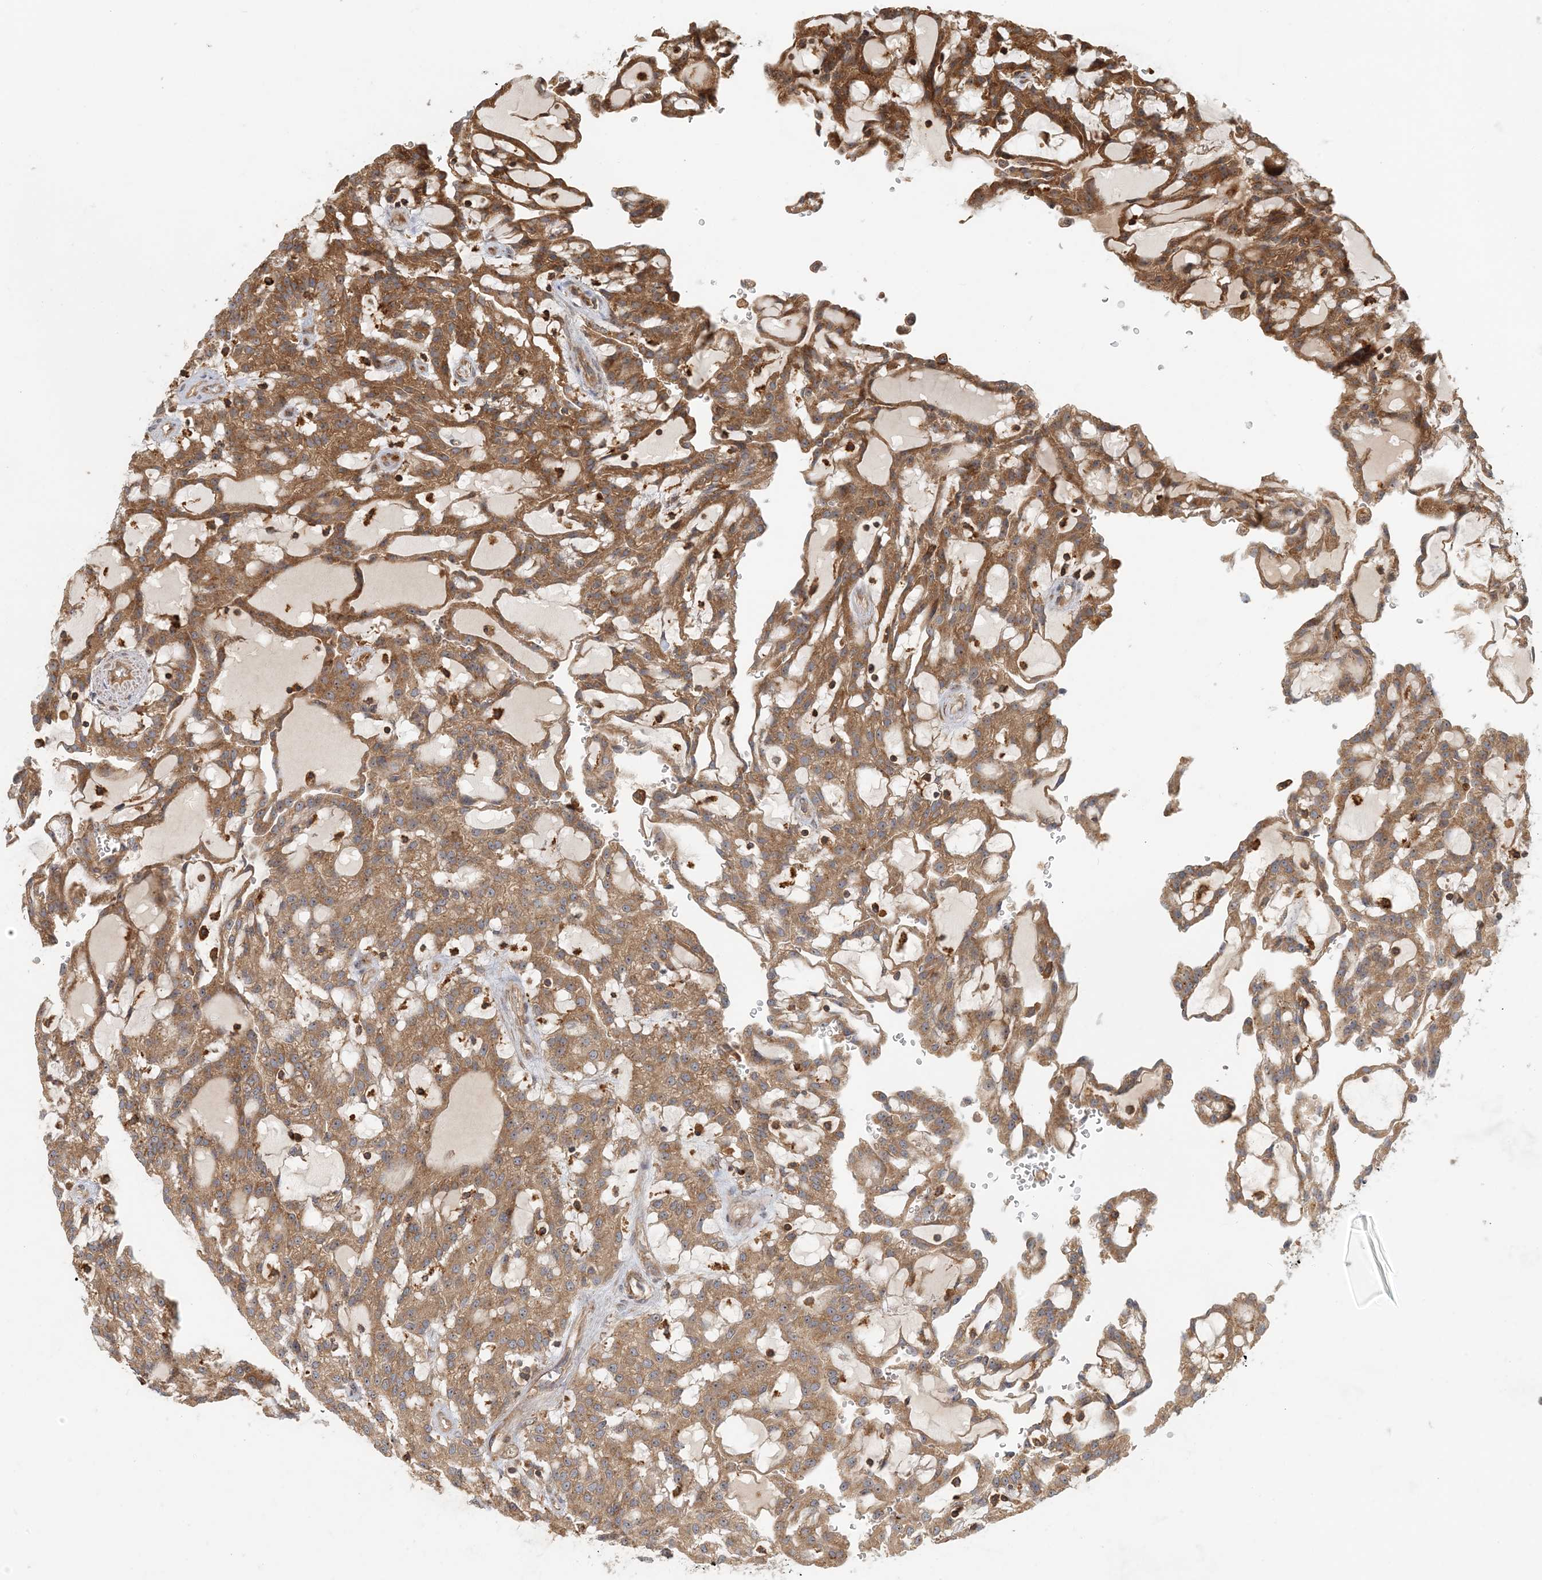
{"staining": {"intensity": "moderate", "quantity": ">75%", "location": "cytoplasmic/membranous"}, "tissue": "renal cancer", "cell_type": "Tumor cells", "image_type": "cancer", "snomed": [{"axis": "morphology", "description": "Adenocarcinoma, NOS"}, {"axis": "topography", "description": "Kidney"}], "caption": "The histopathology image exhibits a brown stain indicating the presence of a protein in the cytoplasmic/membranous of tumor cells in renal cancer (adenocarcinoma).", "gene": "COLEC11", "patient": {"sex": "male", "age": 63}}